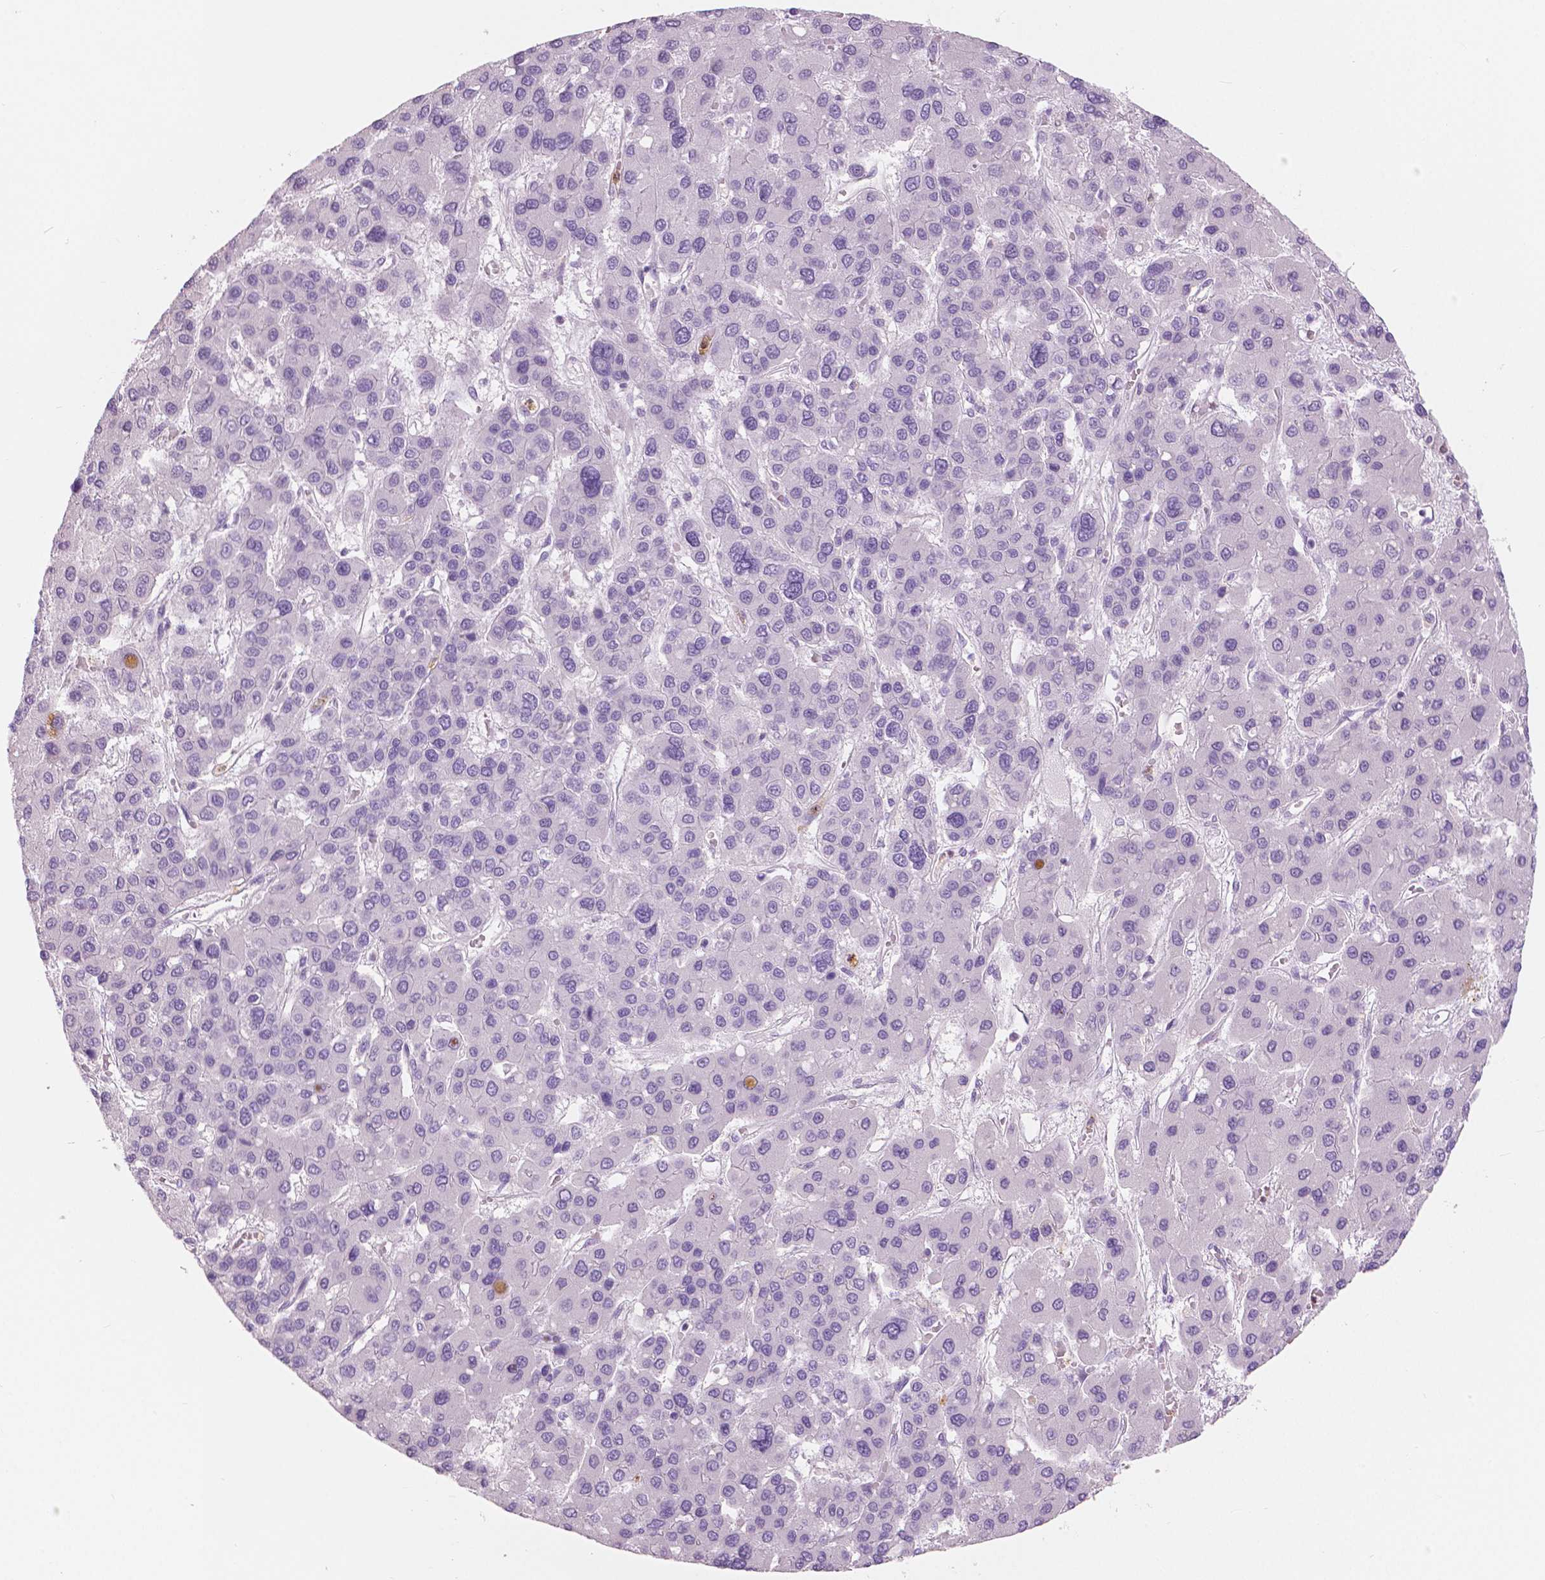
{"staining": {"intensity": "negative", "quantity": "none", "location": "none"}, "tissue": "liver cancer", "cell_type": "Tumor cells", "image_type": "cancer", "snomed": [{"axis": "morphology", "description": "Carcinoma, Hepatocellular, NOS"}, {"axis": "topography", "description": "Liver"}], "caption": "Immunohistochemistry of human hepatocellular carcinoma (liver) displays no expression in tumor cells.", "gene": "CXCR2", "patient": {"sex": "female", "age": 41}}